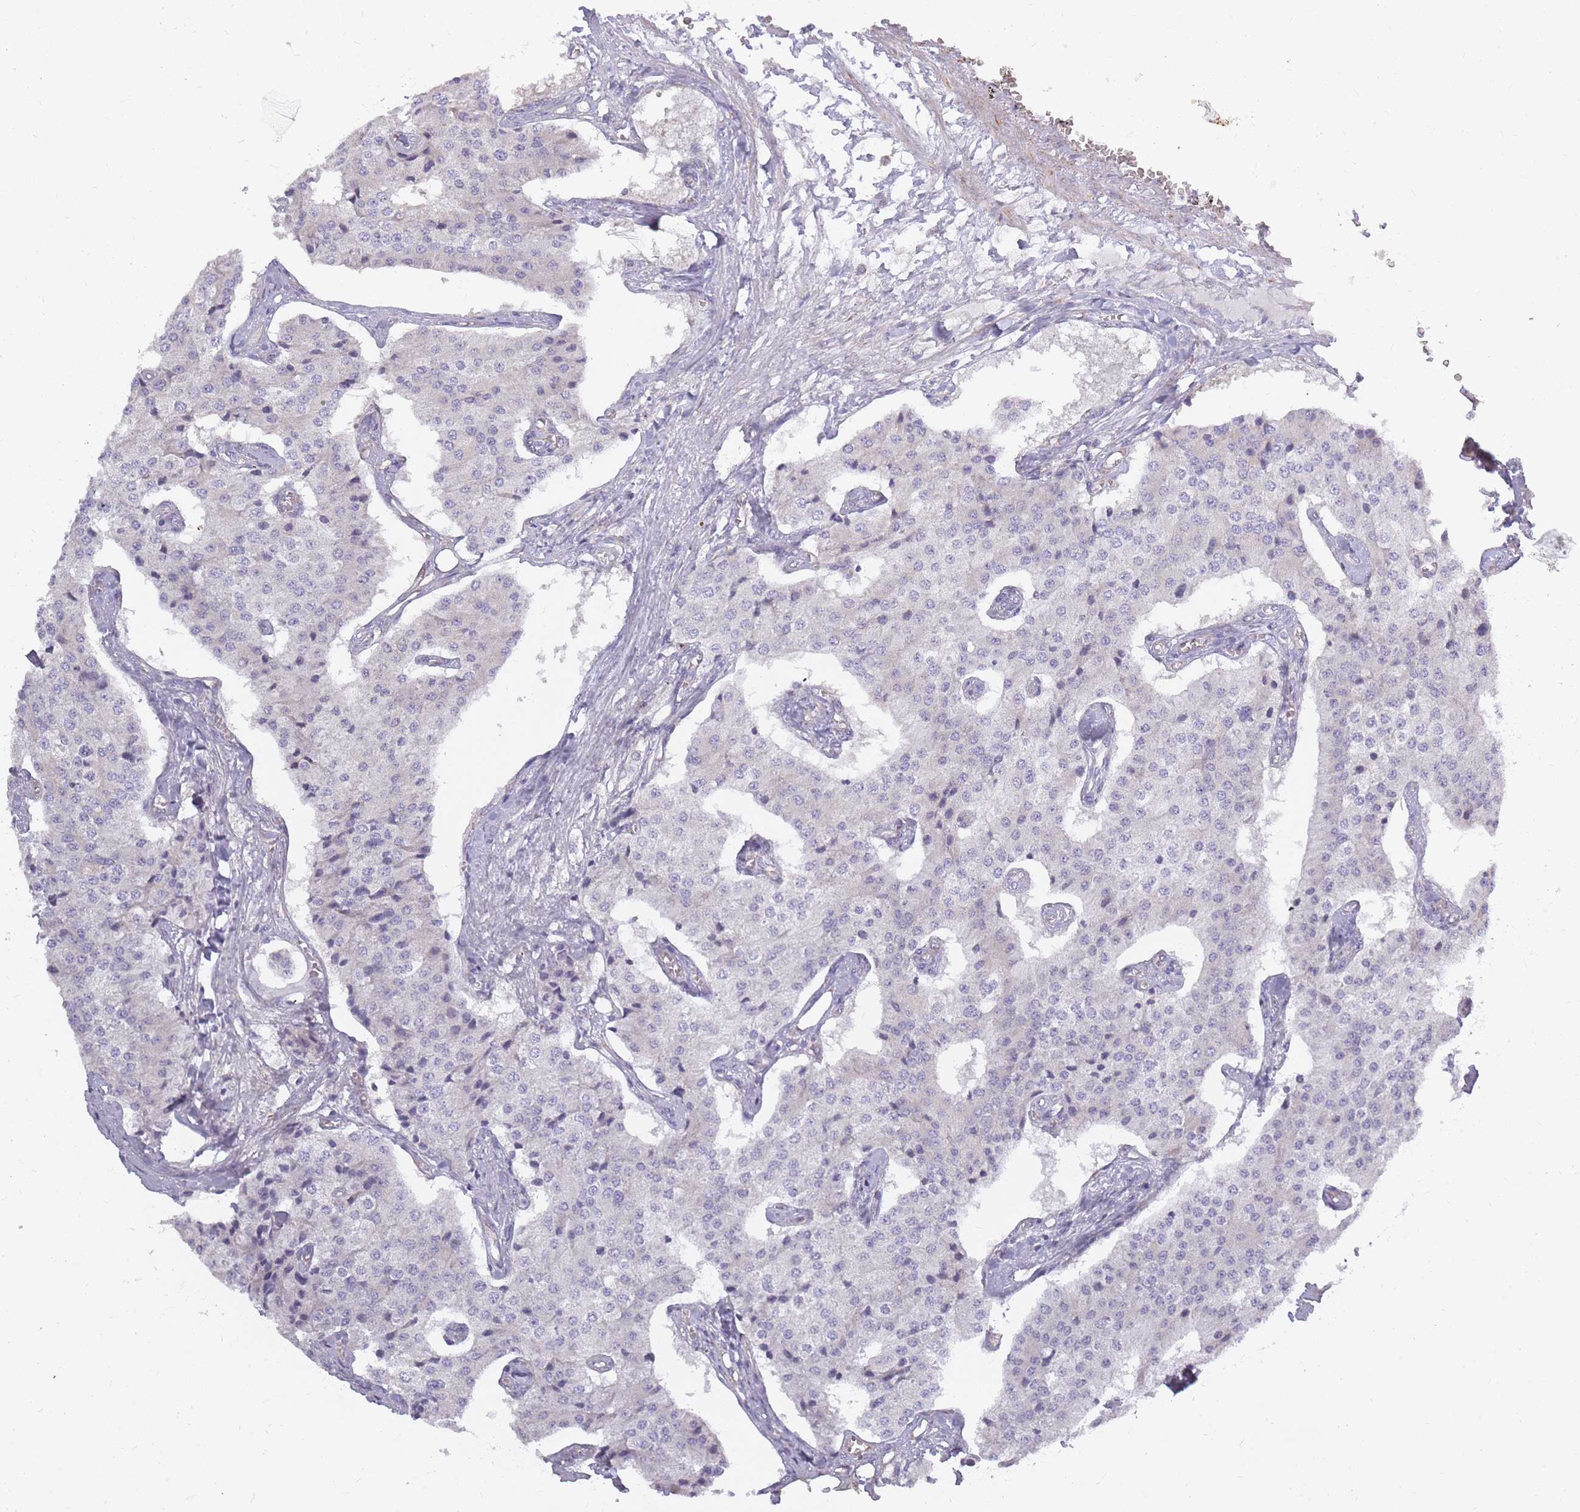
{"staining": {"intensity": "negative", "quantity": "none", "location": "none"}, "tissue": "carcinoid", "cell_type": "Tumor cells", "image_type": "cancer", "snomed": [{"axis": "morphology", "description": "Carcinoid, malignant, NOS"}, {"axis": "topography", "description": "Colon"}], "caption": "Carcinoid (malignant) stained for a protein using IHC shows no expression tumor cells.", "gene": "ALKBH4", "patient": {"sex": "female", "age": 52}}